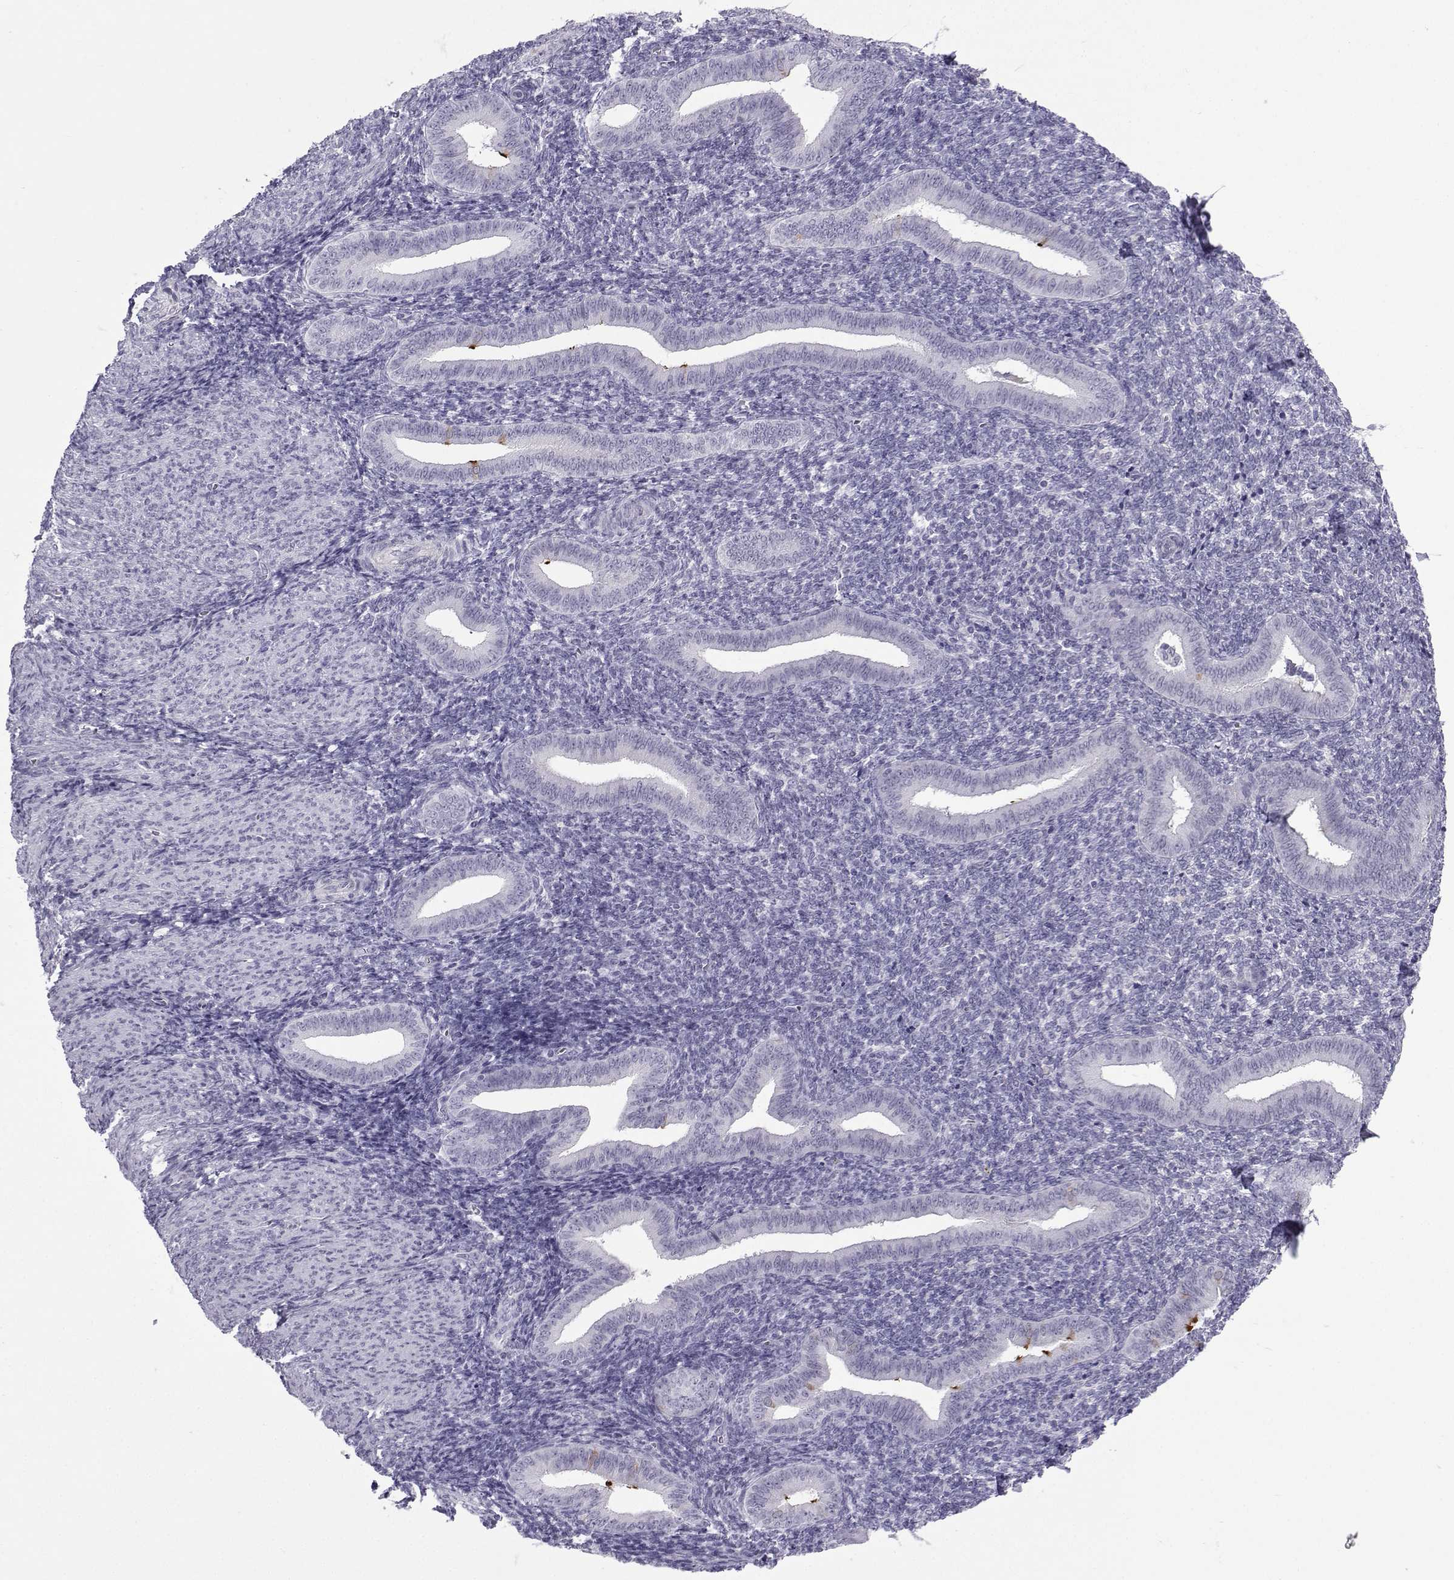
{"staining": {"intensity": "negative", "quantity": "none", "location": "none"}, "tissue": "endometrium", "cell_type": "Cells in endometrial stroma", "image_type": "normal", "snomed": [{"axis": "morphology", "description": "Normal tissue, NOS"}, {"axis": "topography", "description": "Endometrium"}], "caption": "Cells in endometrial stroma show no significant expression in benign endometrium.", "gene": "CFAP53", "patient": {"sex": "female", "age": 25}}